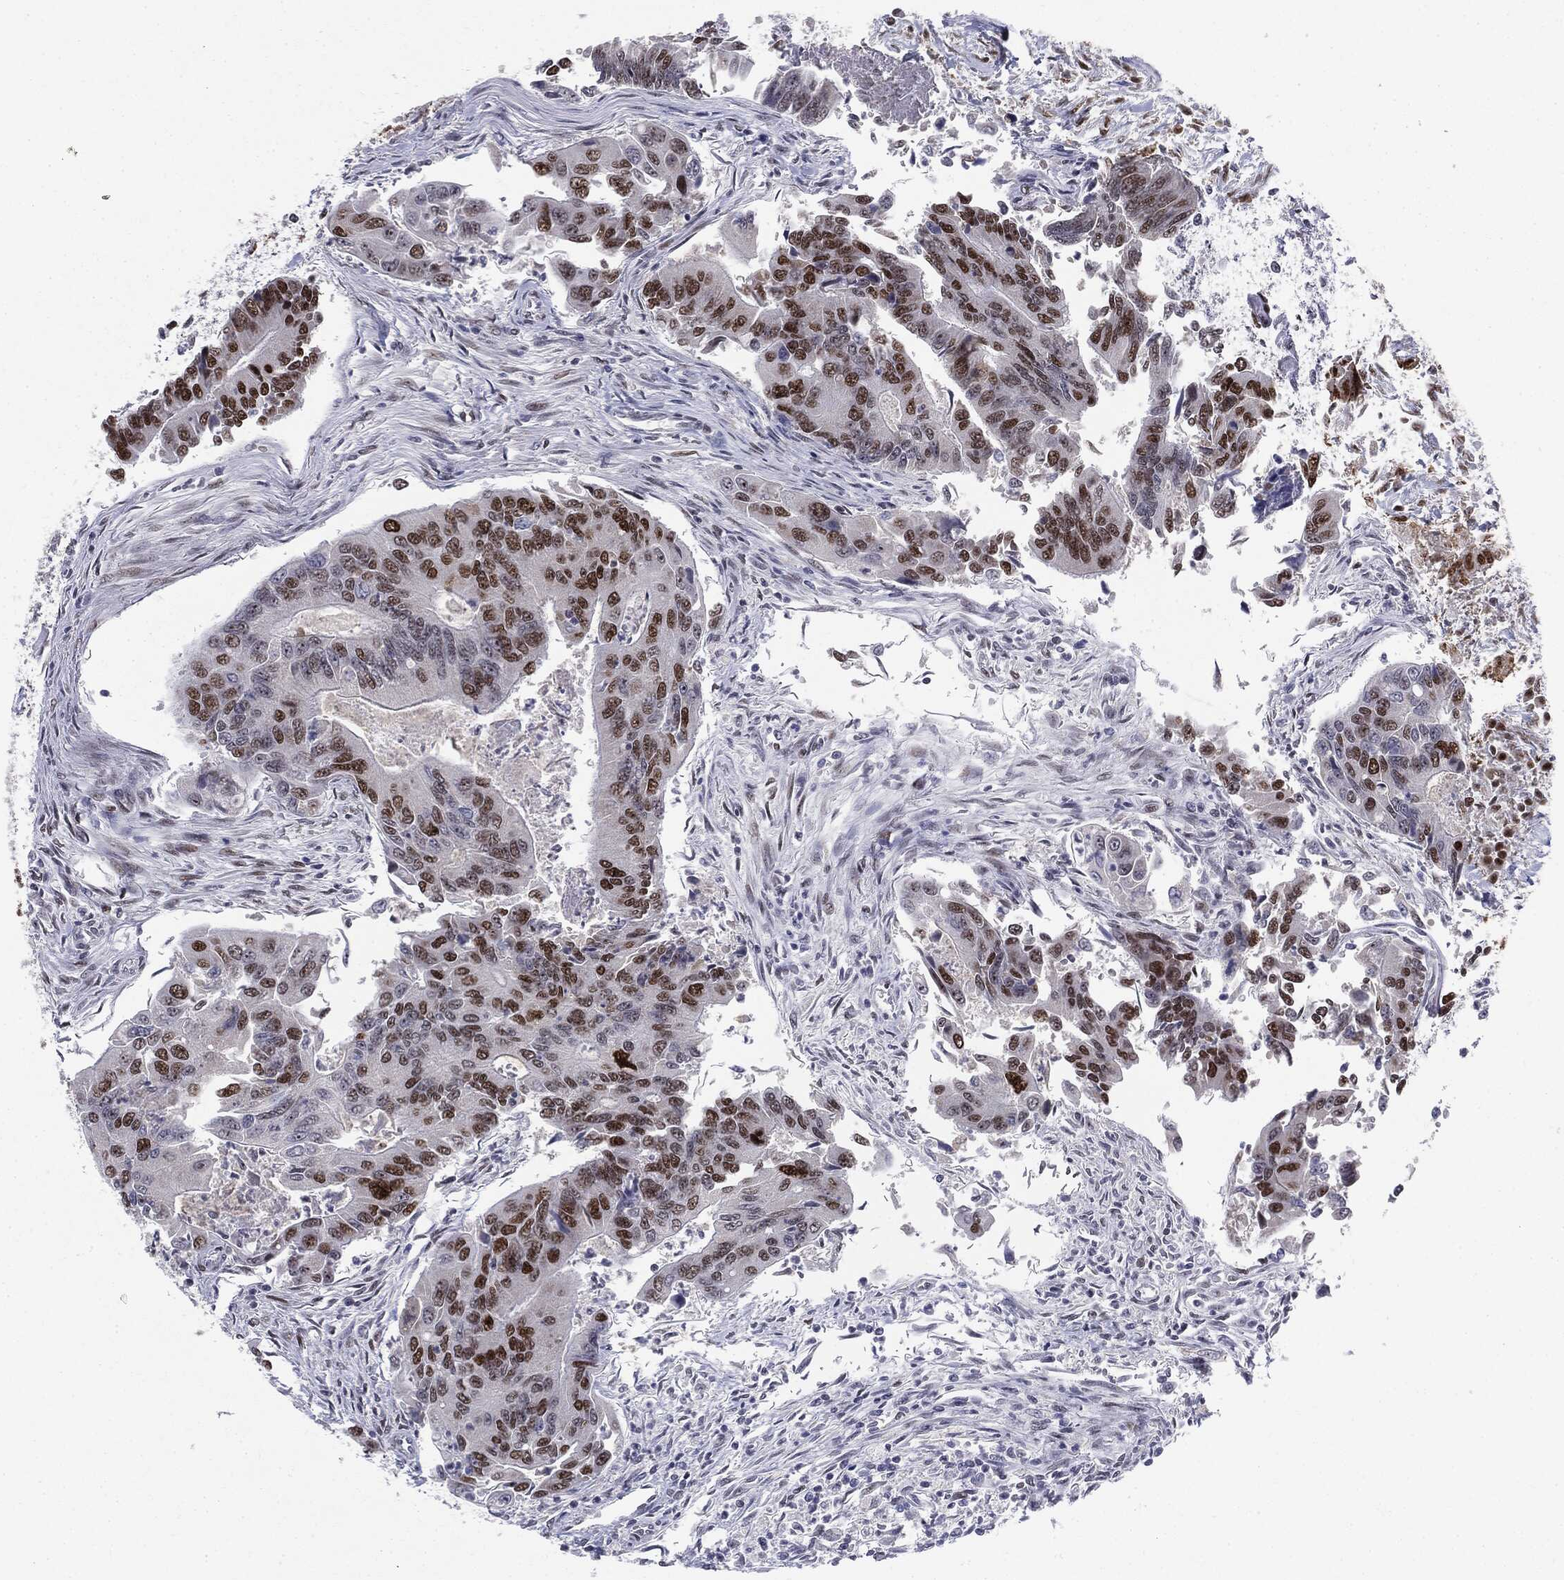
{"staining": {"intensity": "strong", "quantity": "25%-75%", "location": "nuclear"}, "tissue": "colorectal cancer", "cell_type": "Tumor cells", "image_type": "cancer", "snomed": [{"axis": "morphology", "description": "Adenocarcinoma, NOS"}, {"axis": "topography", "description": "Colon"}], "caption": "Immunohistochemistry (DAB (3,3'-diaminobenzidine)) staining of human adenocarcinoma (colorectal) displays strong nuclear protein staining in about 25%-75% of tumor cells. The staining is performed using DAB (3,3'-diaminobenzidine) brown chromogen to label protein expression. The nuclei are counter-stained blue using hematoxylin.", "gene": "MDC1", "patient": {"sex": "female", "age": 67}}